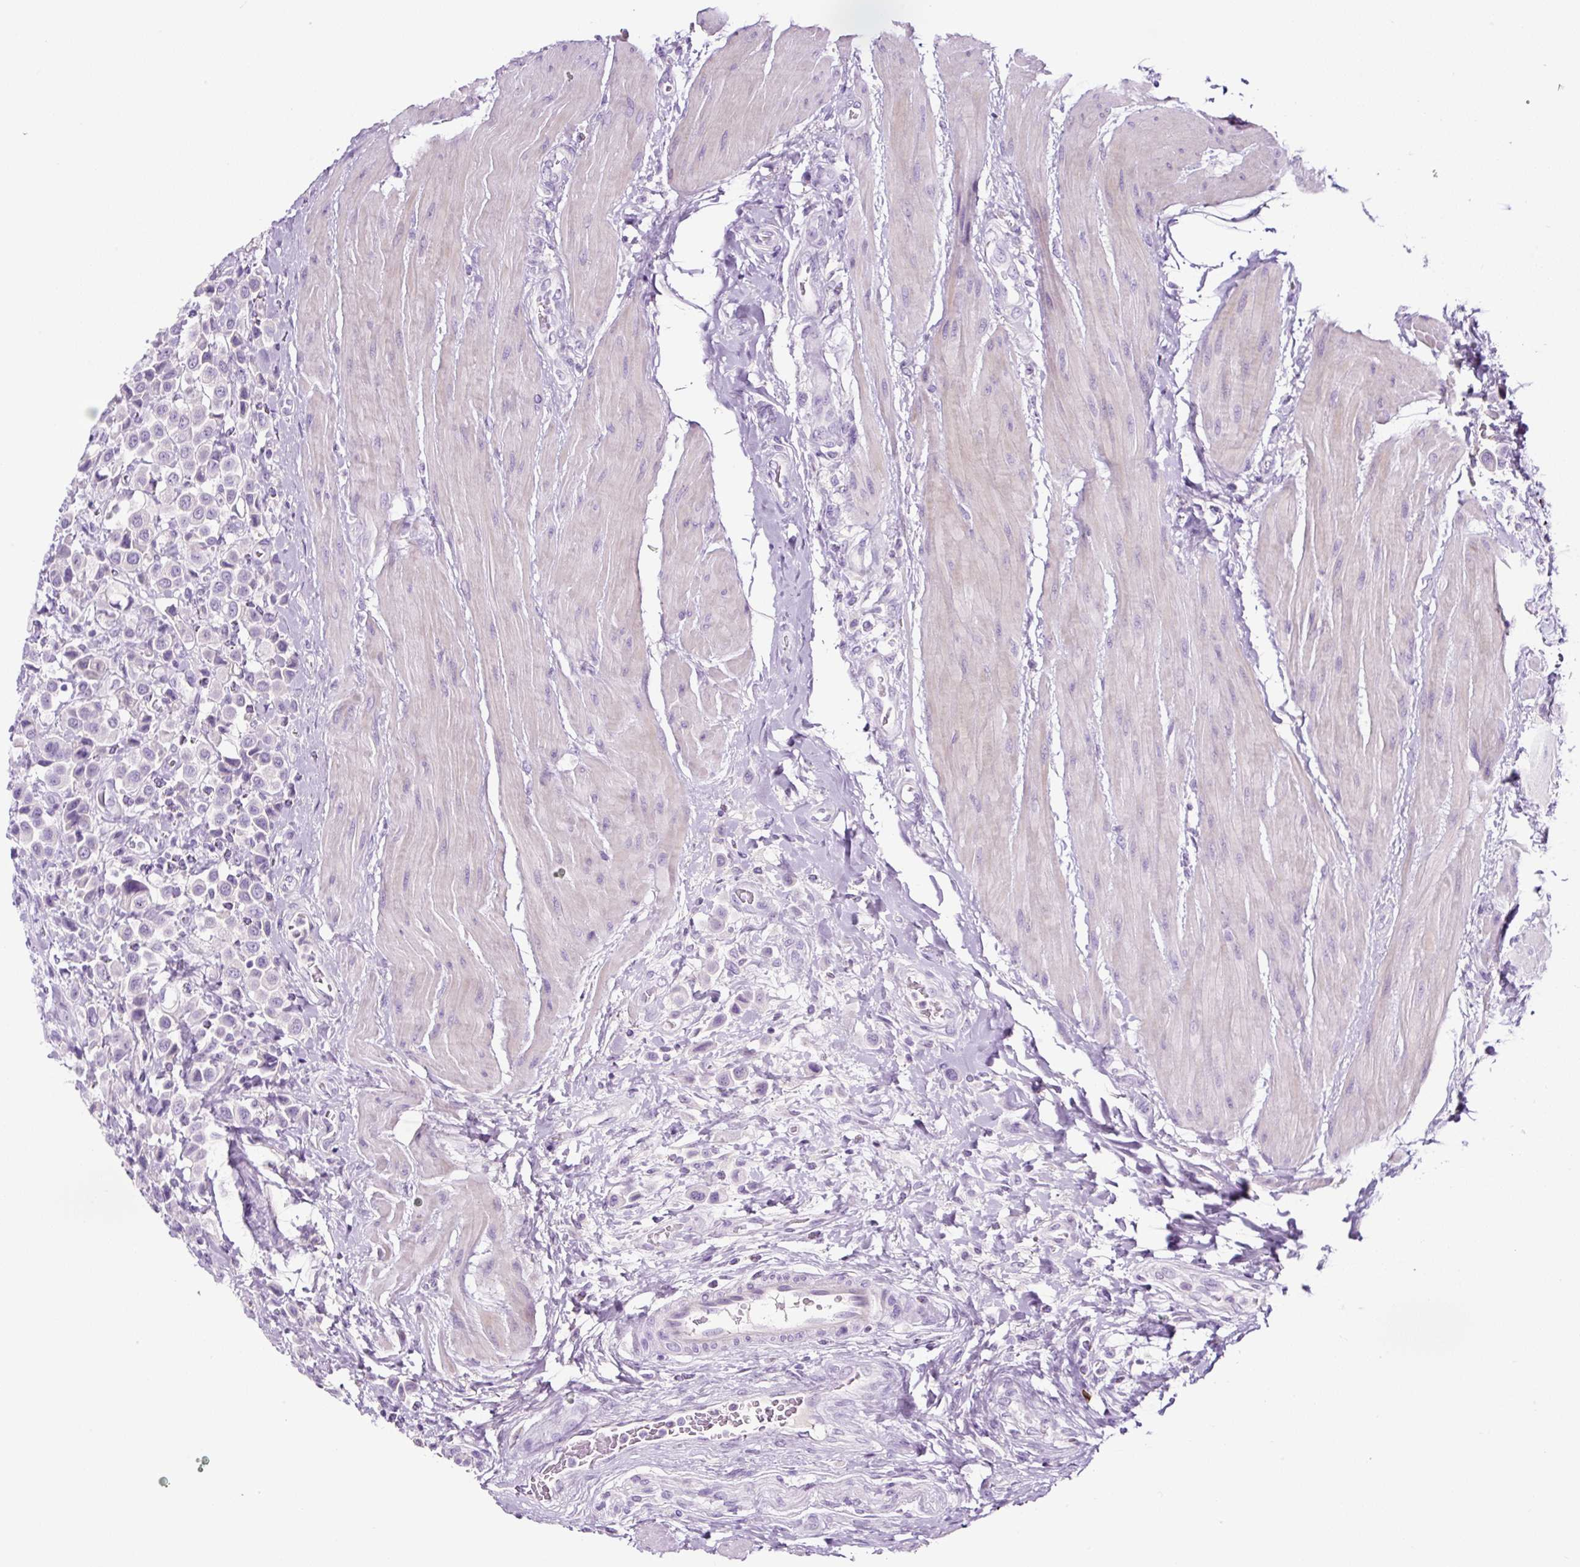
{"staining": {"intensity": "negative", "quantity": "none", "location": "none"}, "tissue": "urothelial cancer", "cell_type": "Tumor cells", "image_type": "cancer", "snomed": [{"axis": "morphology", "description": "Urothelial carcinoma, High grade"}, {"axis": "topography", "description": "Urinary bladder"}], "caption": "DAB immunohistochemical staining of urothelial cancer reveals no significant staining in tumor cells. Nuclei are stained in blue.", "gene": "RNF212B", "patient": {"sex": "male", "age": 50}}